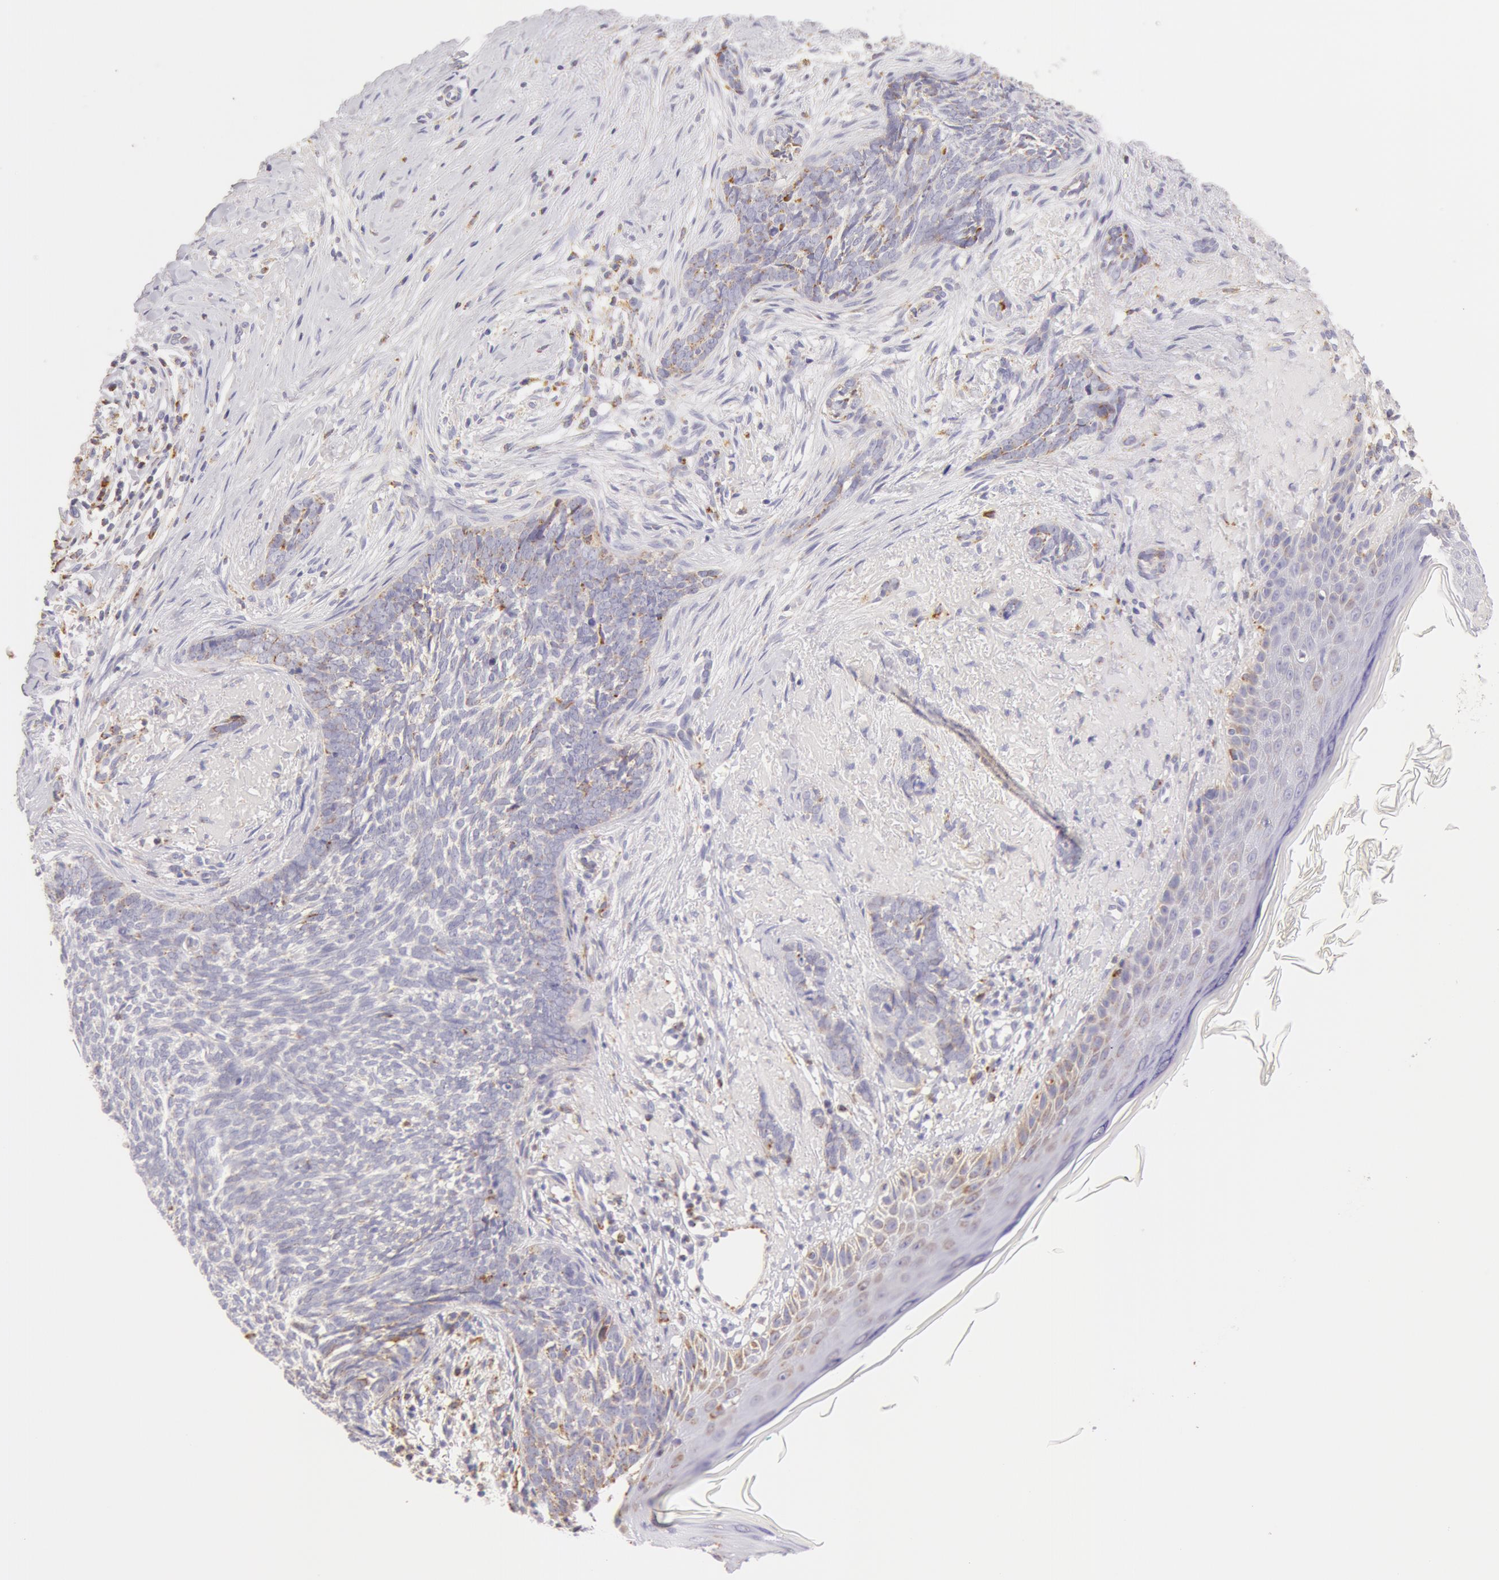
{"staining": {"intensity": "weak", "quantity": "<25%", "location": "cytoplasmic/membranous"}, "tissue": "skin cancer", "cell_type": "Tumor cells", "image_type": "cancer", "snomed": [{"axis": "morphology", "description": "Basal cell carcinoma"}, {"axis": "topography", "description": "Skin"}], "caption": "Immunohistochemistry photomicrograph of neoplastic tissue: basal cell carcinoma (skin) stained with DAB displays no significant protein staining in tumor cells.", "gene": "ATP5F1B", "patient": {"sex": "female", "age": 81}}